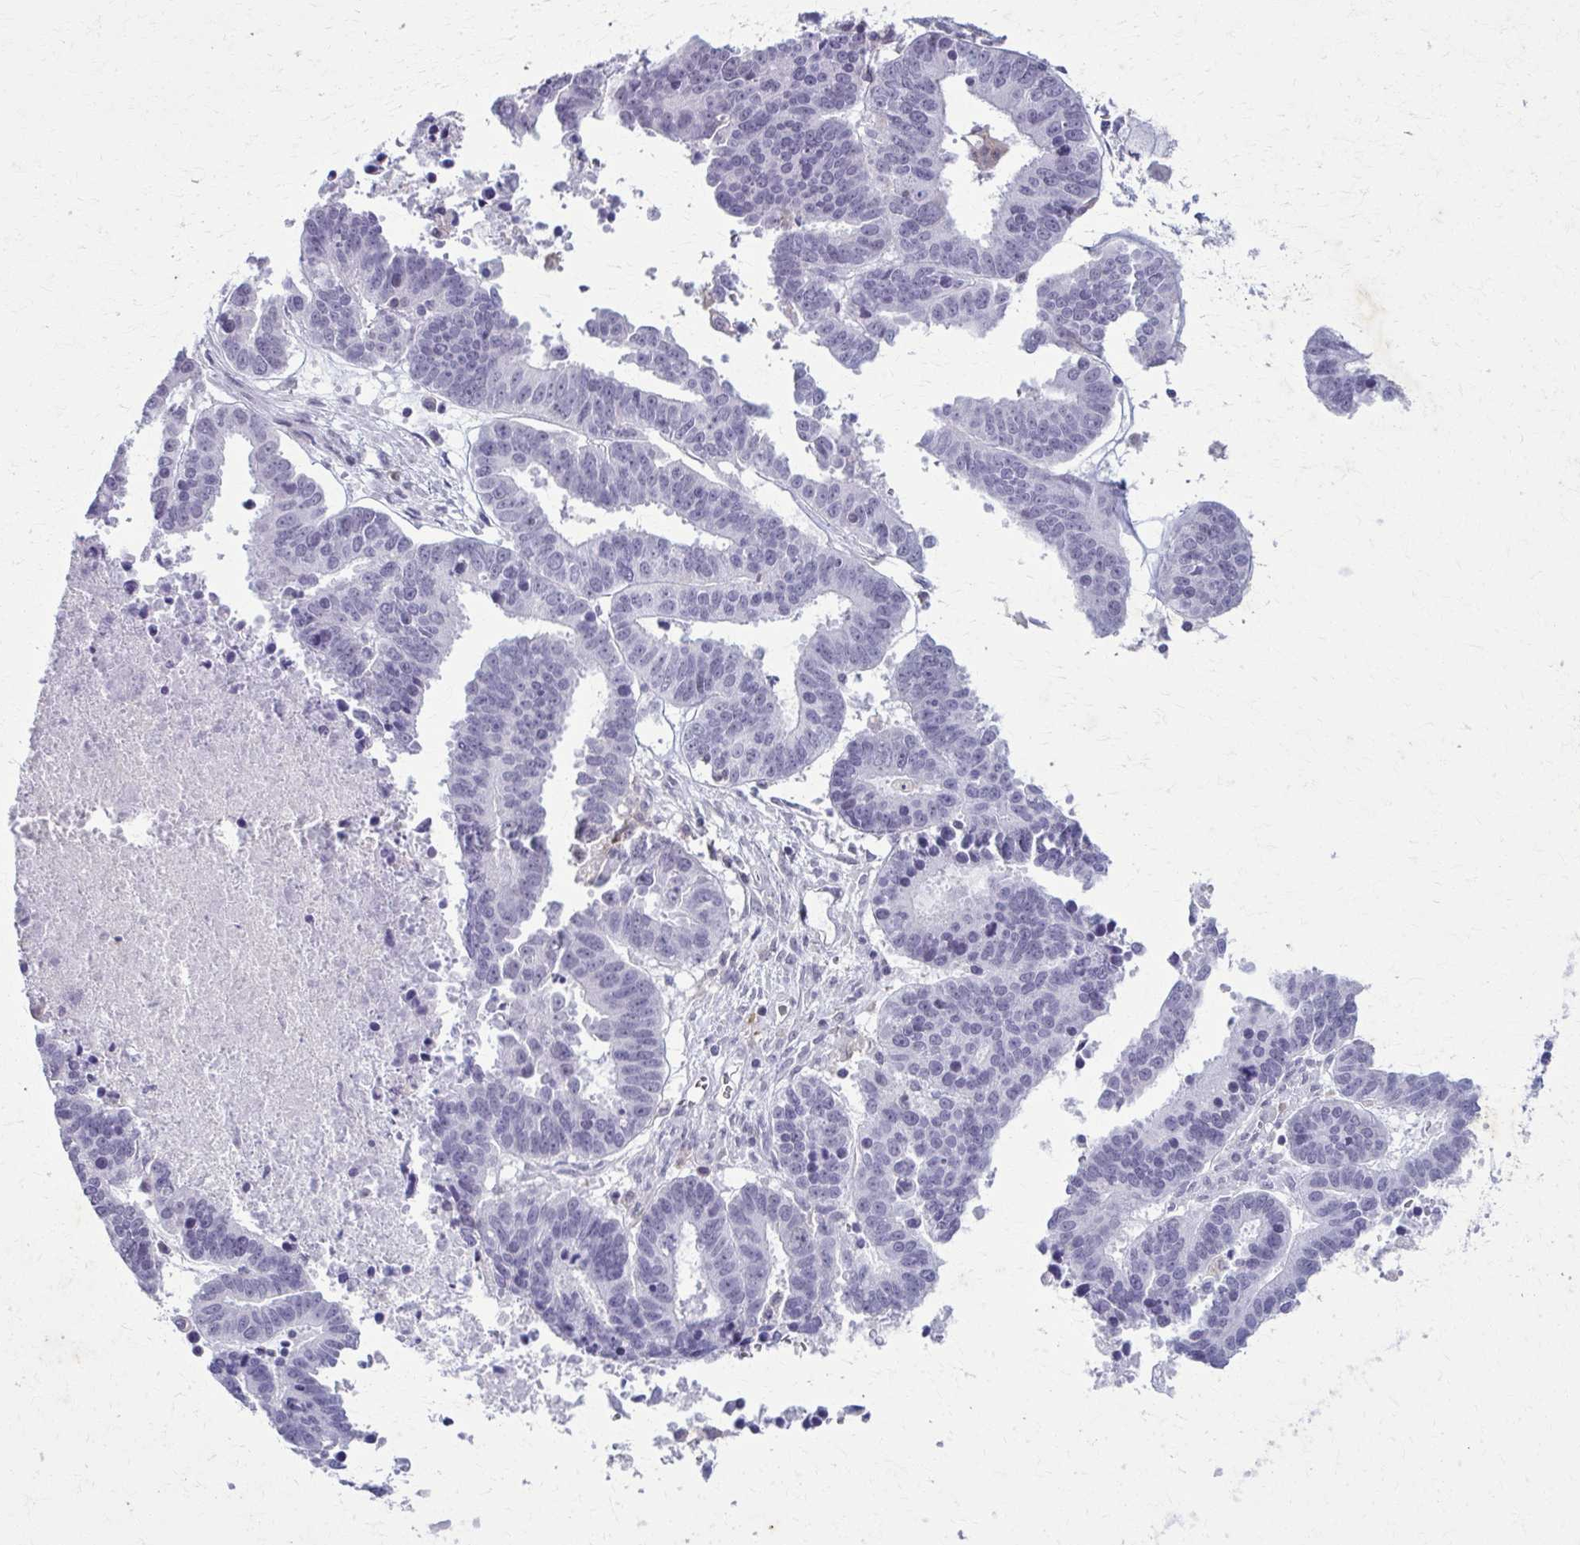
{"staining": {"intensity": "negative", "quantity": "none", "location": "none"}, "tissue": "ovarian cancer", "cell_type": "Tumor cells", "image_type": "cancer", "snomed": [{"axis": "morphology", "description": "Carcinoma, endometroid"}, {"axis": "morphology", "description": "Cystadenocarcinoma, serous, NOS"}, {"axis": "topography", "description": "Ovary"}], "caption": "This is an IHC image of serous cystadenocarcinoma (ovarian). There is no expression in tumor cells.", "gene": "CARD9", "patient": {"sex": "female", "age": 45}}